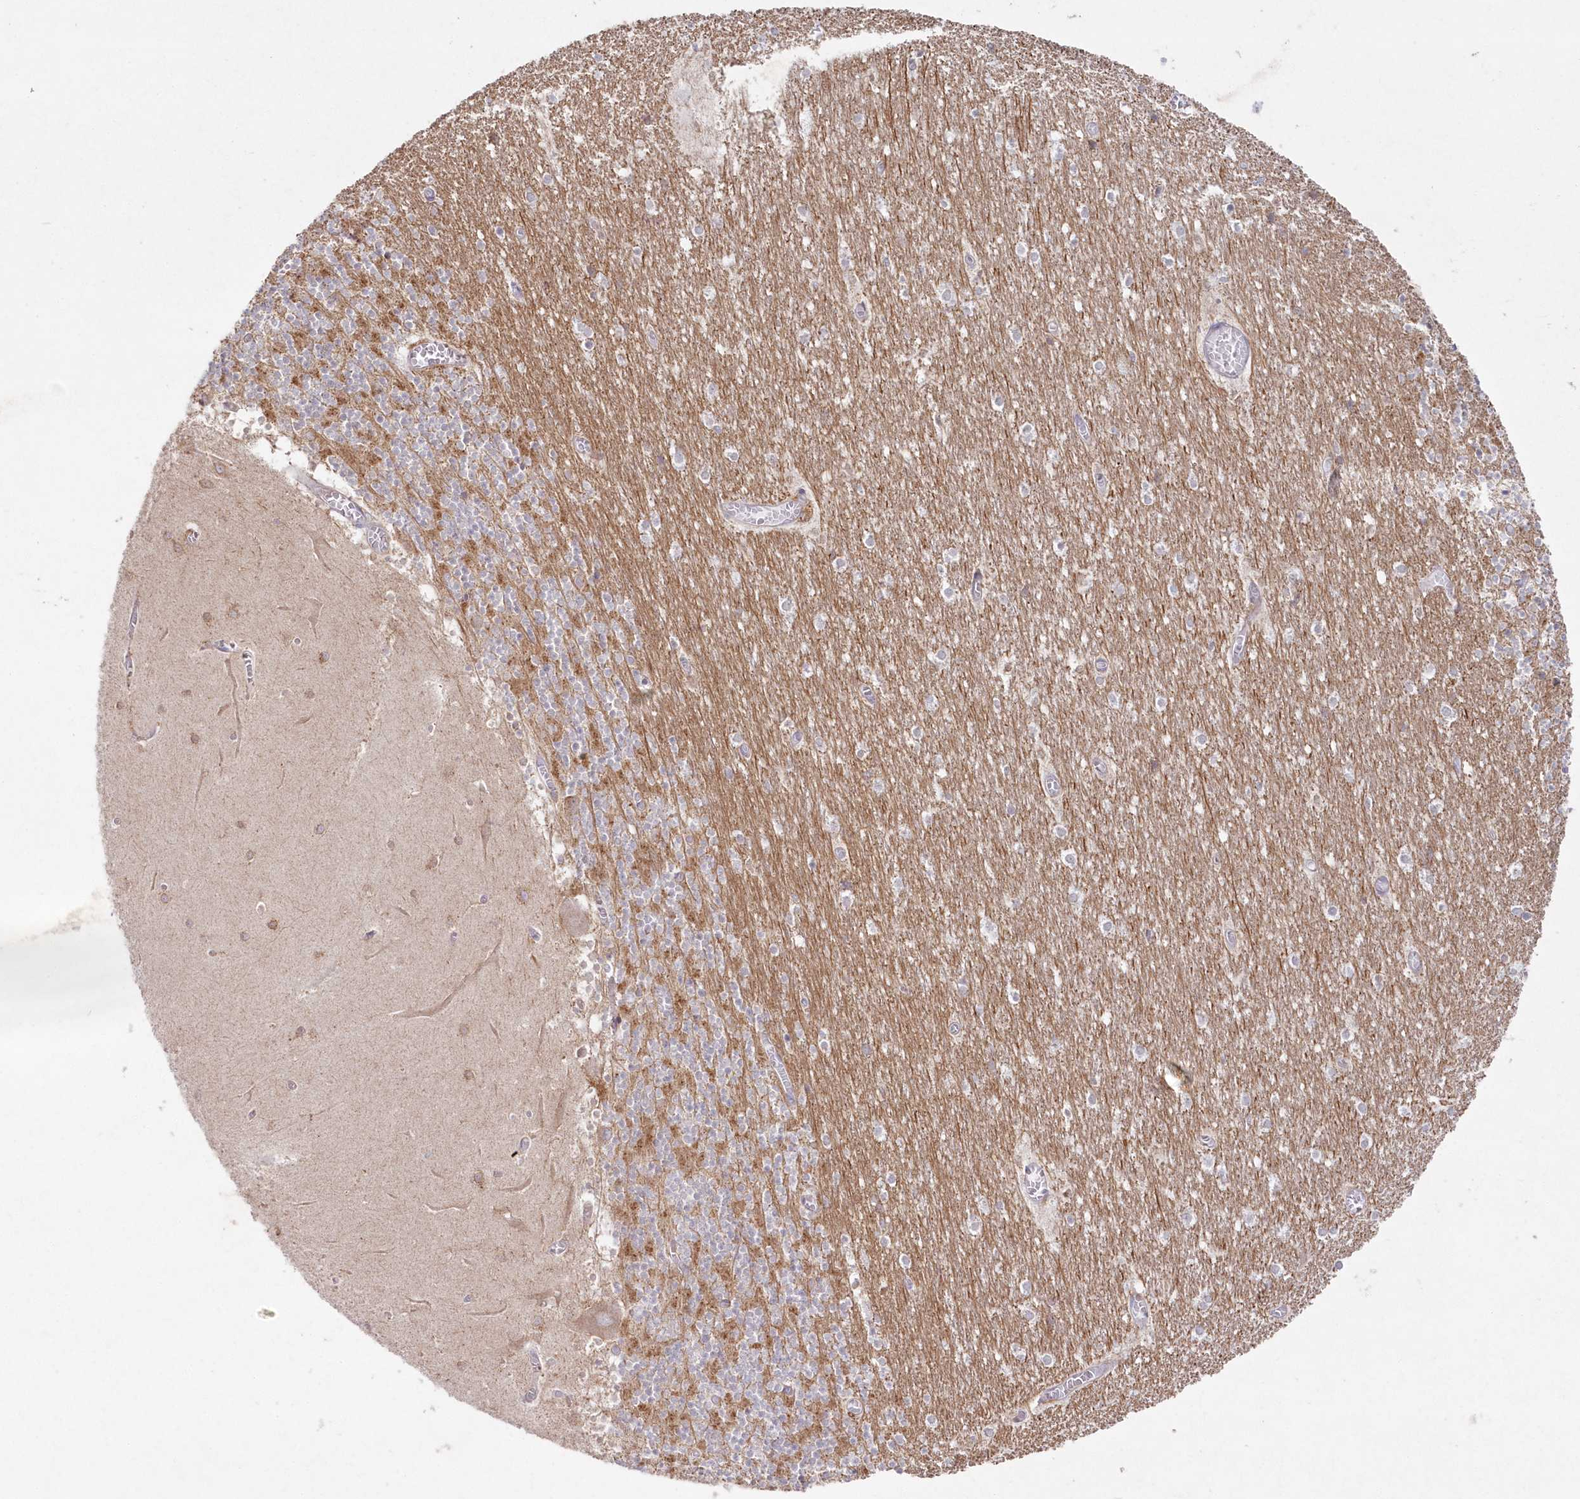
{"staining": {"intensity": "moderate", "quantity": "25%-75%", "location": "cytoplasmic/membranous"}, "tissue": "cerebellum", "cell_type": "Cells in granular layer", "image_type": "normal", "snomed": [{"axis": "morphology", "description": "Normal tissue, NOS"}, {"axis": "topography", "description": "Cerebellum"}], "caption": "Immunohistochemical staining of normal cerebellum shows moderate cytoplasmic/membranous protein expression in approximately 25%-75% of cells in granular layer. Nuclei are stained in blue.", "gene": "ARSB", "patient": {"sex": "female", "age": 28}}